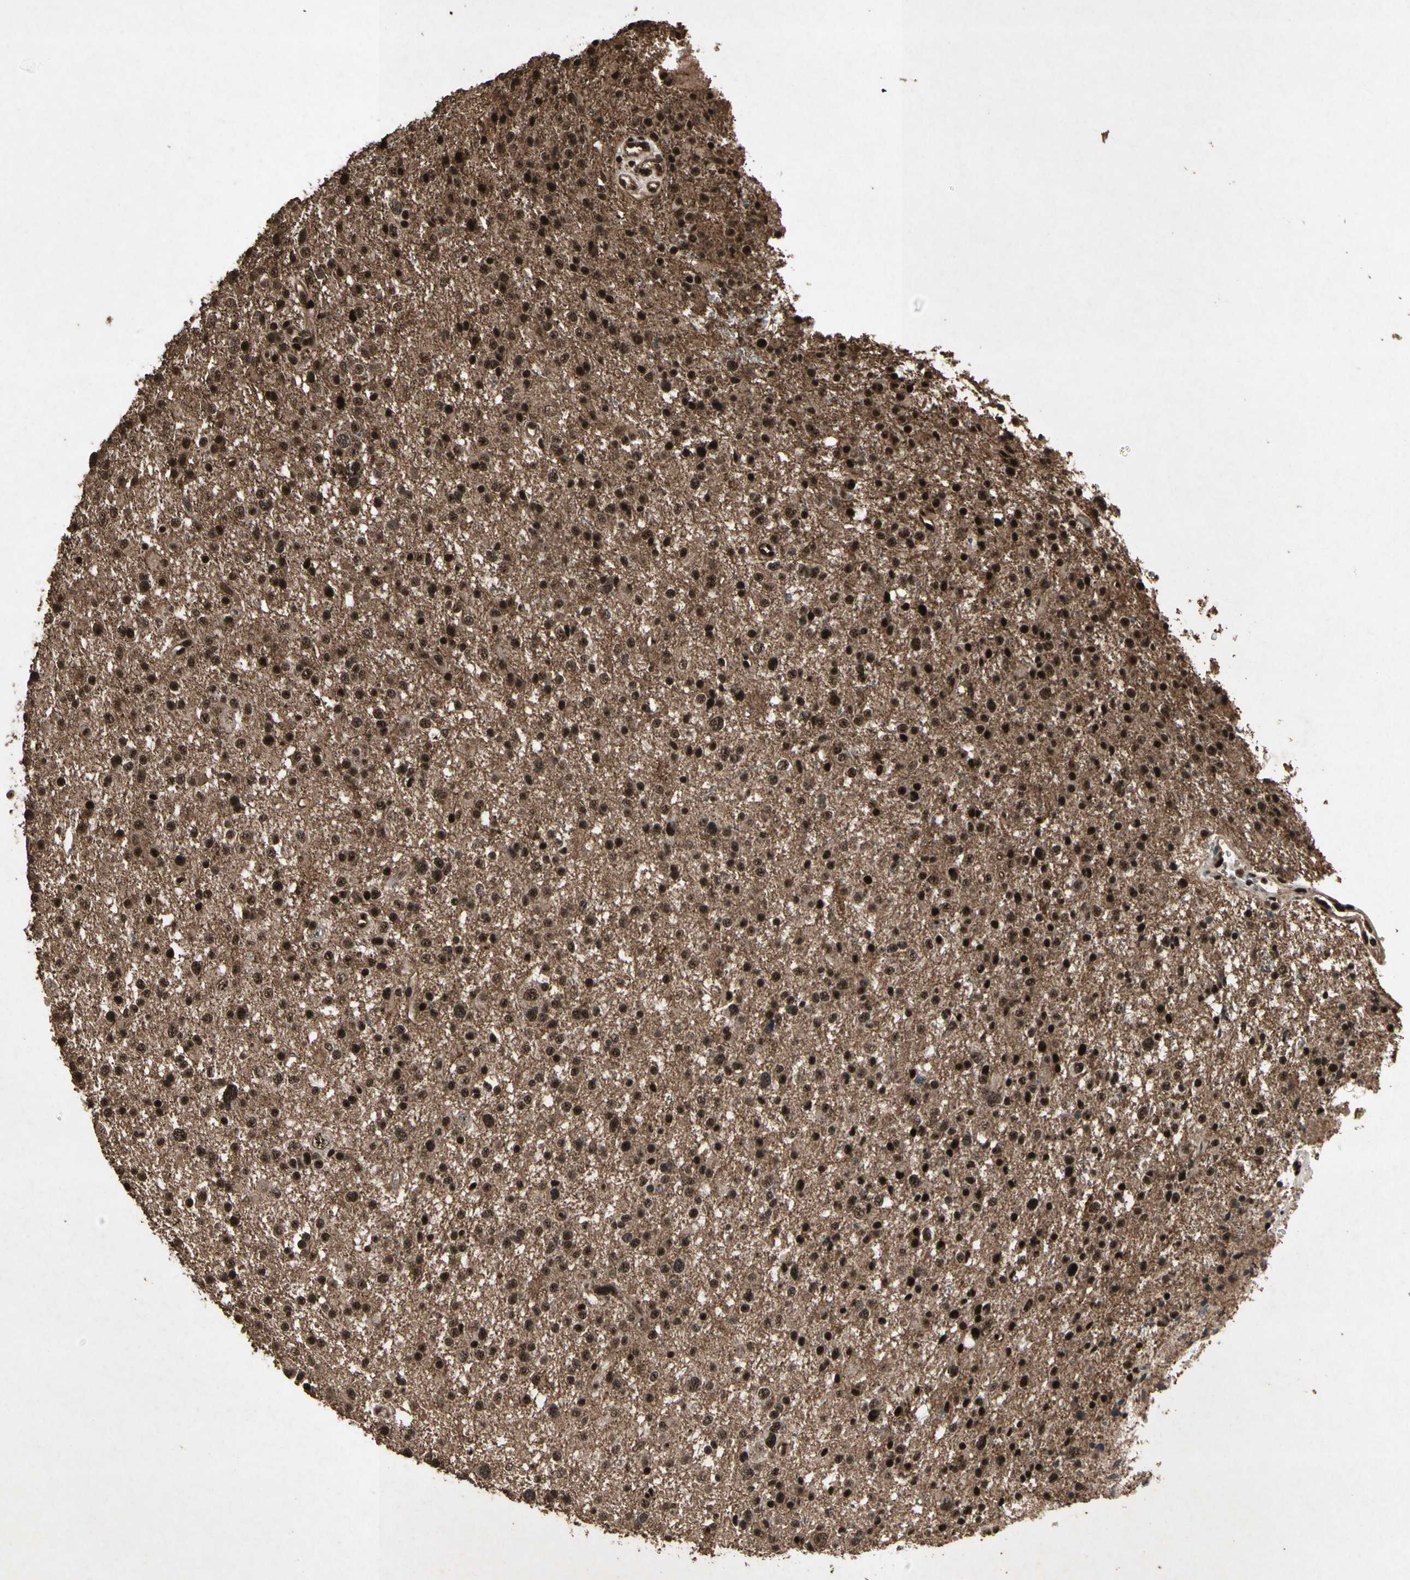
{"staining": {"intensity": "strong", "quantity": ">75%", "location": "nuclear"}, "tissue": "glioma", "cell_type": "Tumor cells", "image_type": "cancer", "snomed": [{"axis": "morphology", "description": "Glioma, malignant, Low grade"}, {"axis": "topography", "description": "Brain"}], "caption": "An immunohistochemistry micrograph of neoplastic tissue is shown. Protein staining in brown labels strong nuclear positivity in glioma within tumor cells. (brown staining indicates protein expression, while blue staining denotes nuclei).", "gene": "TBX2", "patient": {"sex": "female", "age": 37}}